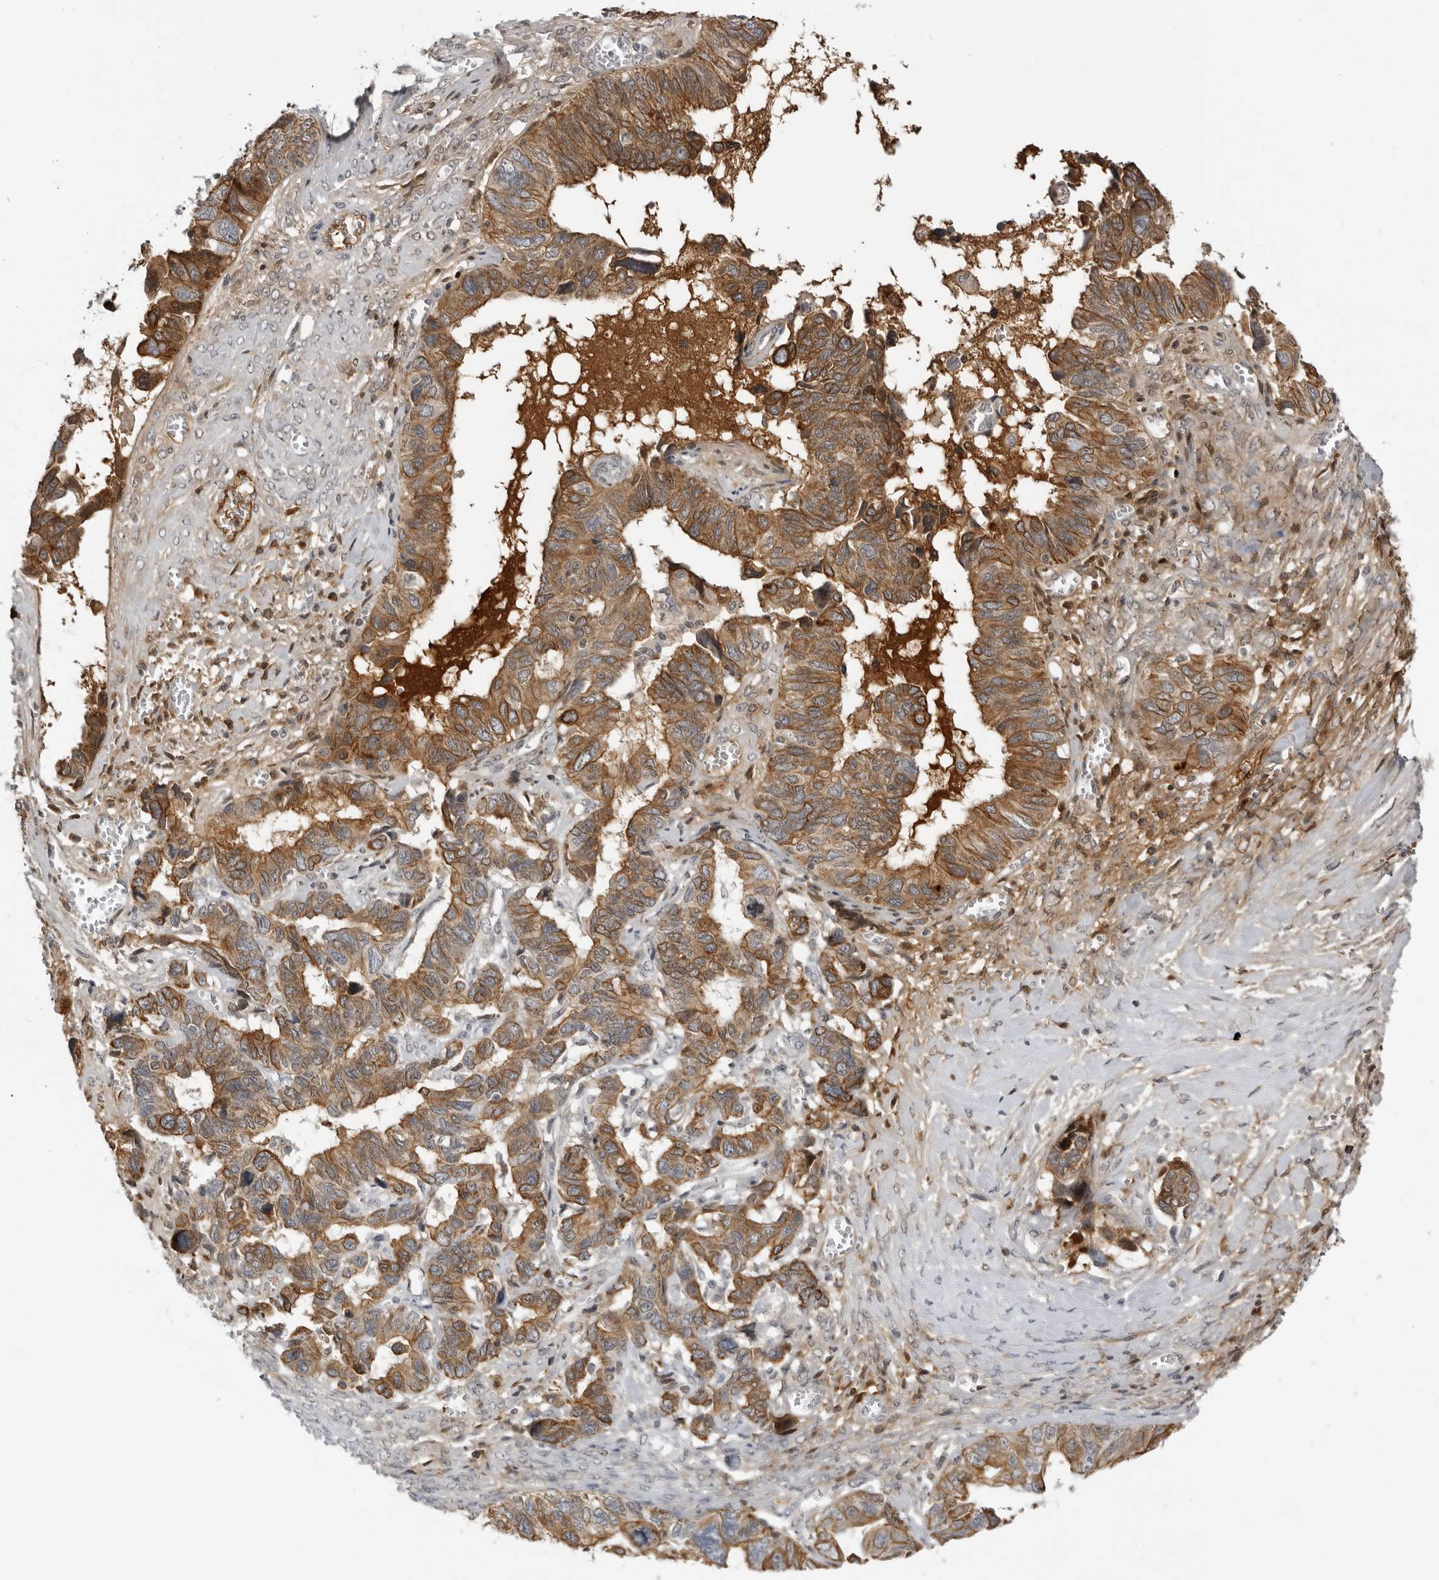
{"staining": {"intensity": "moderate", "quantity": ">75%", "location": "cytoplasmic/membranous"}, "tissue": "ovarian cancer", "cell_type": "Tumor cells", "image_type": "cancer", "snomed": [{"axis": "morphology", "description": "Cystadenocarcinoma, serous, NOS"}, {"axis": "topography", "description": "Ovary"}], "caption": "Tumor cells display medium levels of moderate cytoplasmic/membranous staining in approximately >75% of cells in ovarian cancer.", "gene": "SERPINF2", "patient": {"sex": "female", "age": 79}}